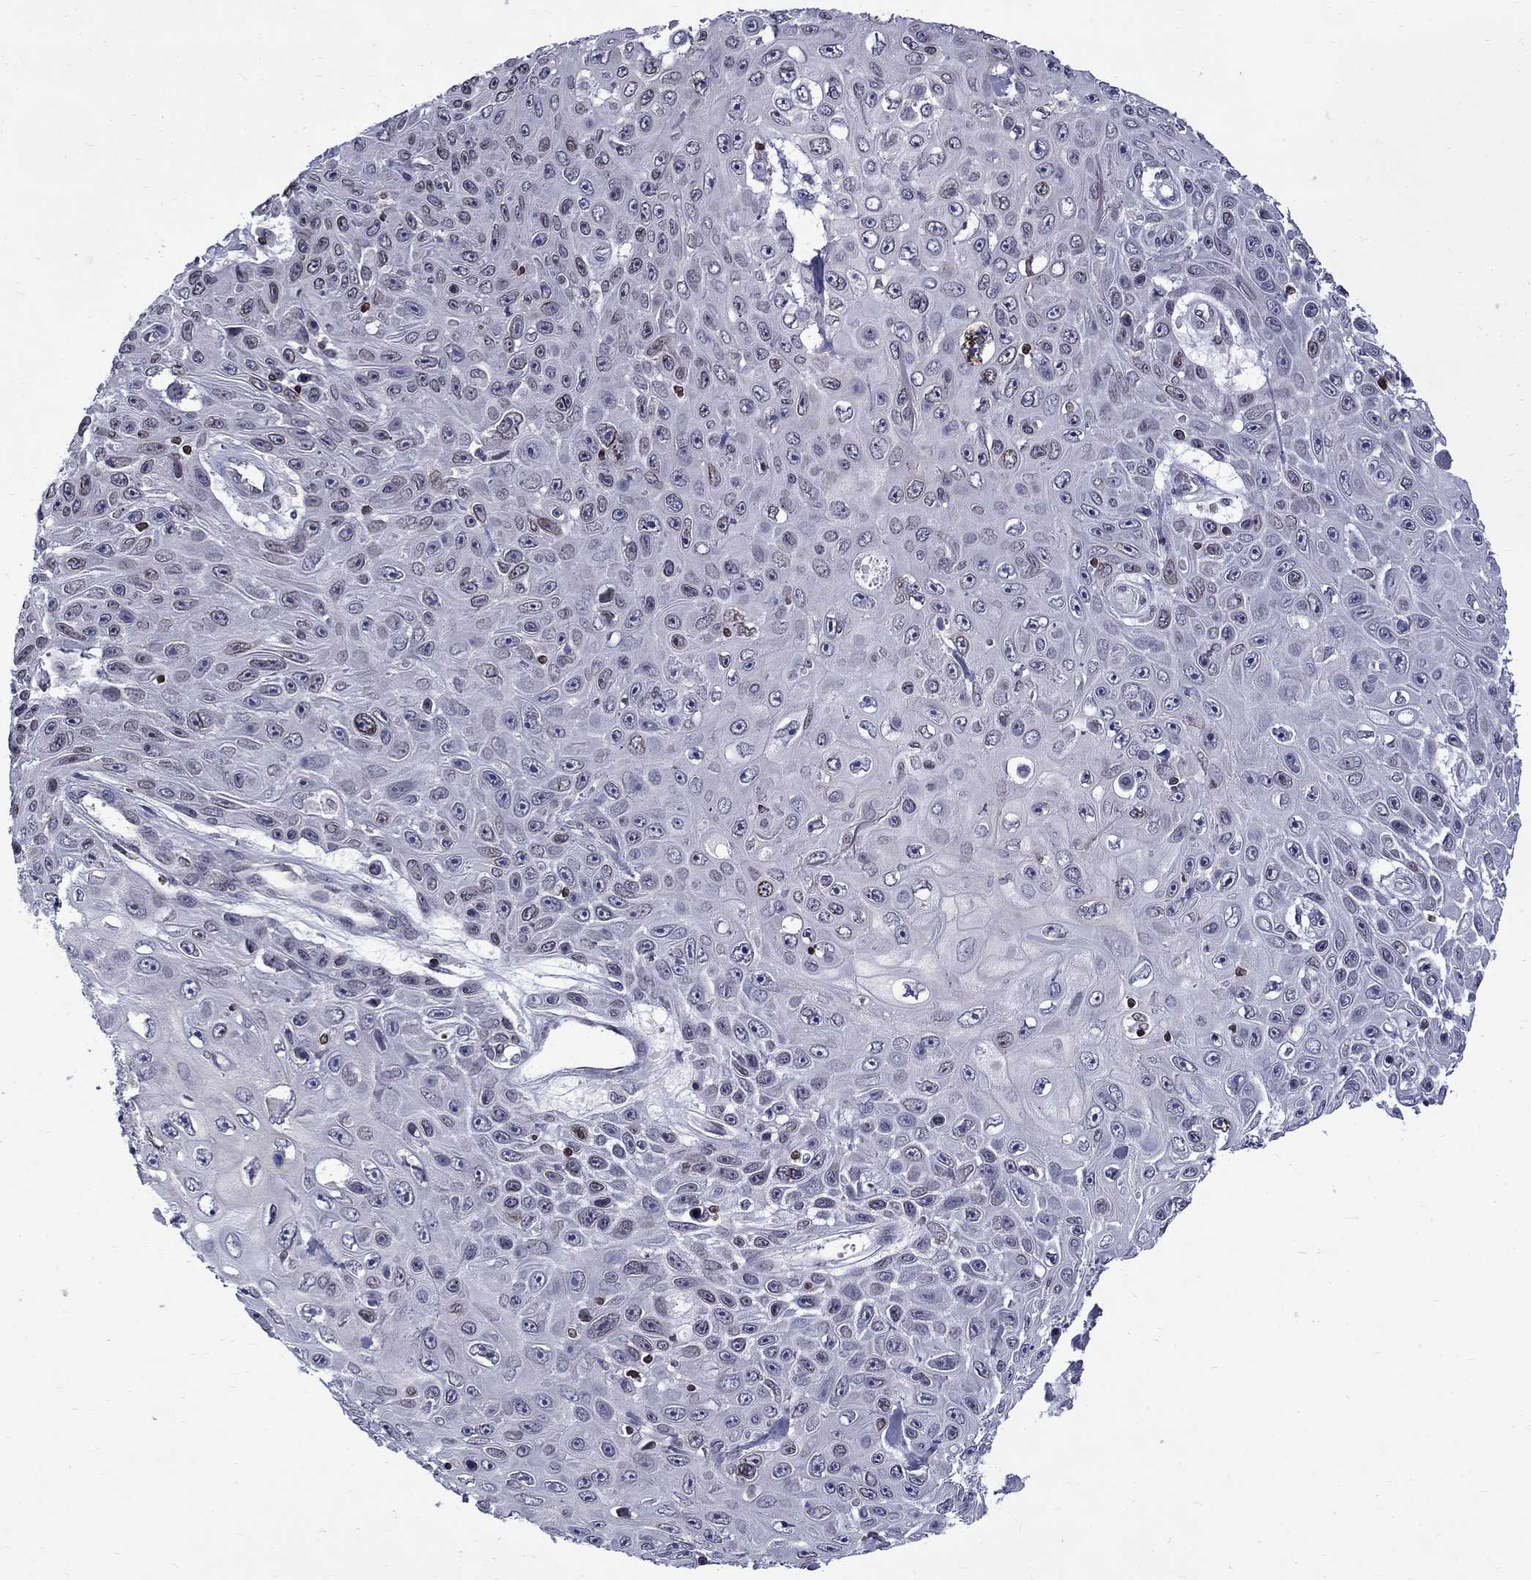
{"staining": {"intensity": "negative", "quantity": "none", "location": "none"}, "tissue": "skin cancer", "cell_type": "Tumor cells", "image_type": "cancer", "snomed": [{"axis": "morphology", "description": "Squamous cell carcinoma, NOS"}, {"axis": "topography", "description": "Skin"}], "caption": "Human squamous cell carcinoma (skin) stained for a protein using IHC reveals no expression in tumor cells.", "gene": "SLA", "patient": {"sex": "male", "age": 82}}